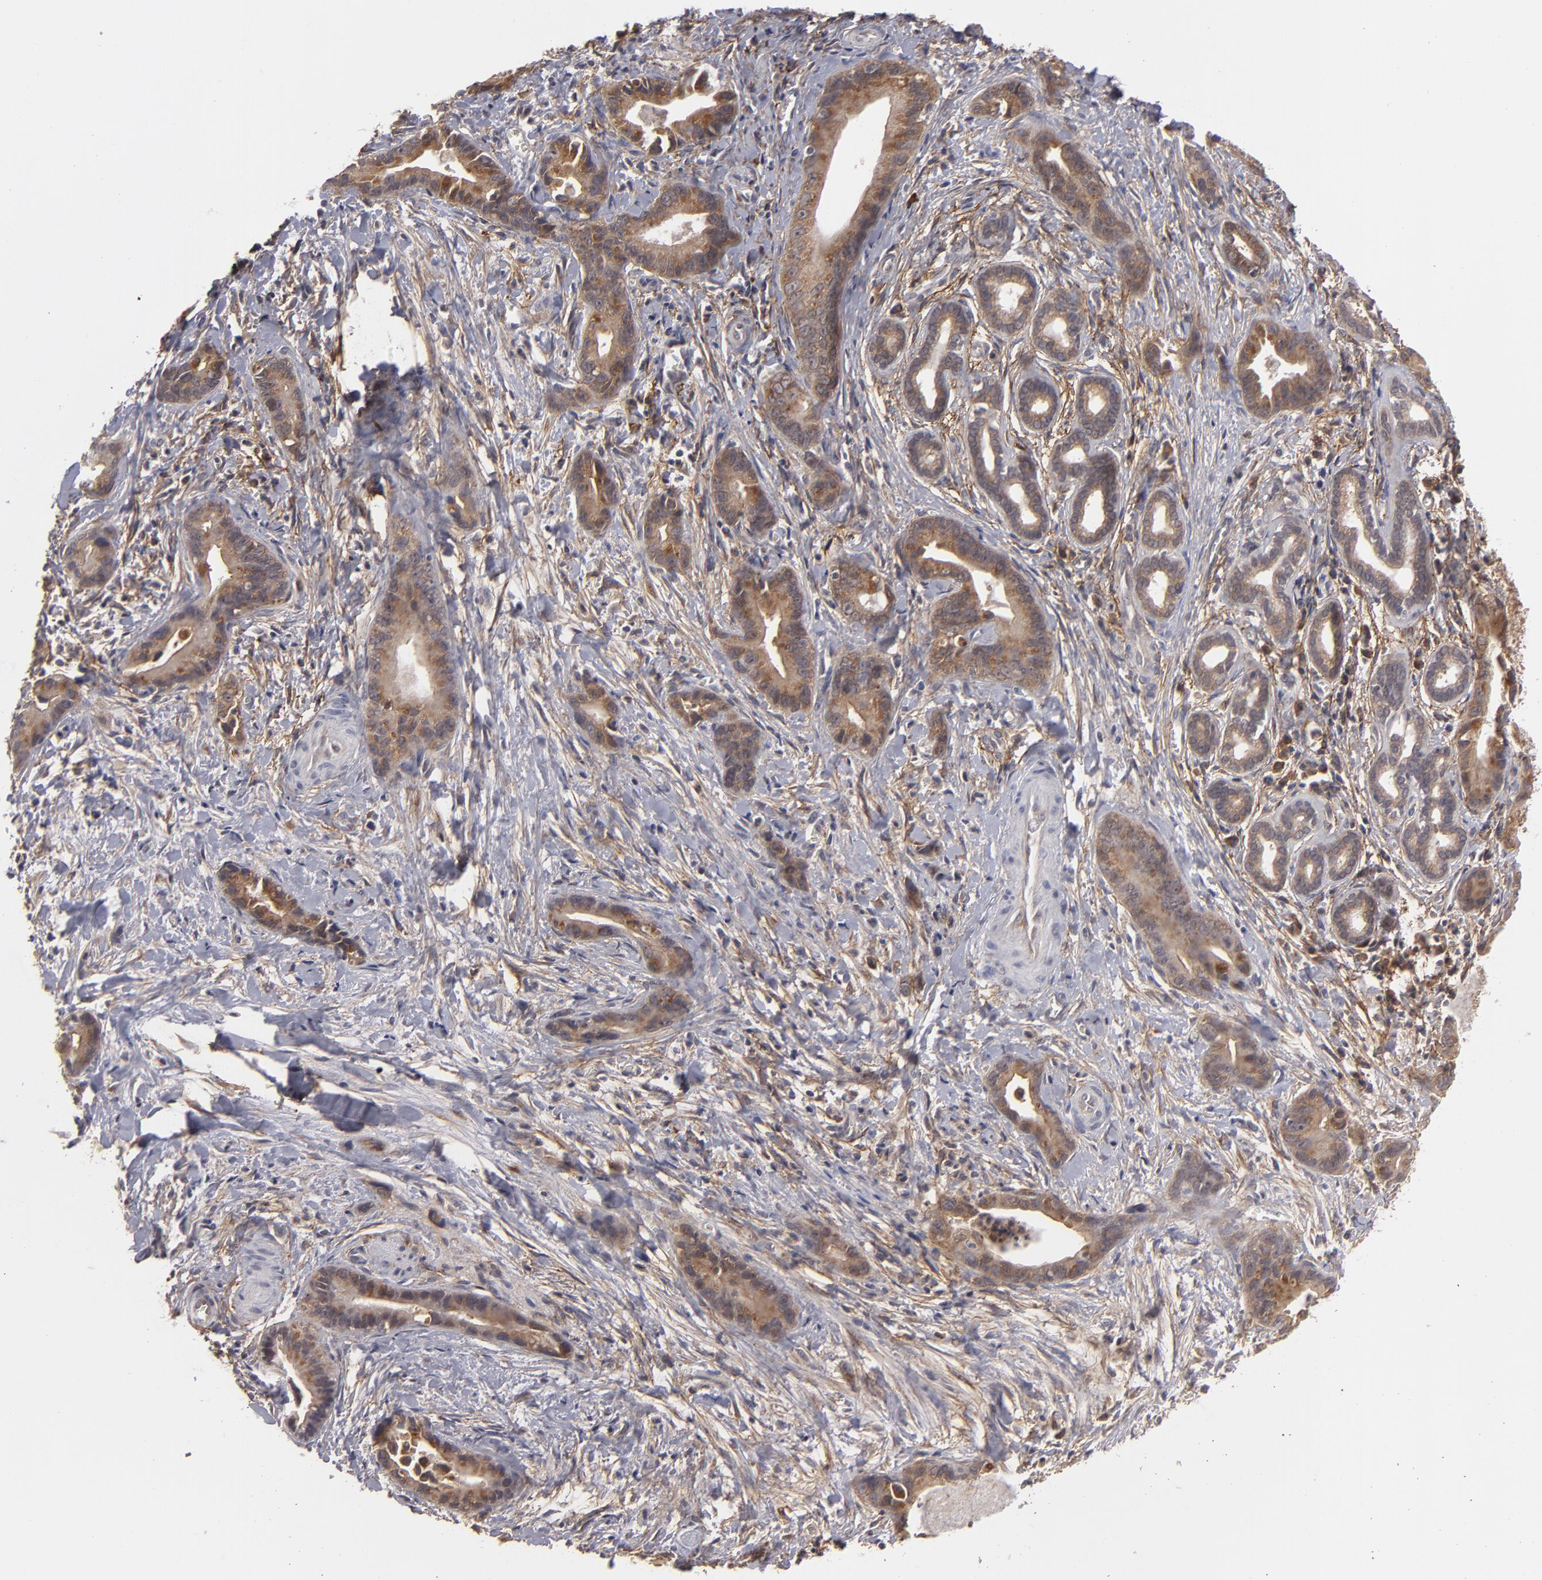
{"staining": {"intensity": "moderate", "quantity": ">75%", "location": "cytoplasmic/membranous"}, "tissue": "liver cancer", "cell_type": "Tumor cells", "image_type": "cancer", "snomed": [{"axis": "morphology", "description": "Cholangiocarcinoma"}, {"axis": "topography", "description": "Liver"}], "caption": "Moderate cytoplasmic/membranous staining is identified in approximately >75% of tumor cells in liver cholangiocarcinoma. (DAB (3,3'-diaminobenzidine) = brown stain, brightfield microscopy at high magnification).", "gene": "BMP6", "patient": {"sex": "female", "age": 55}}